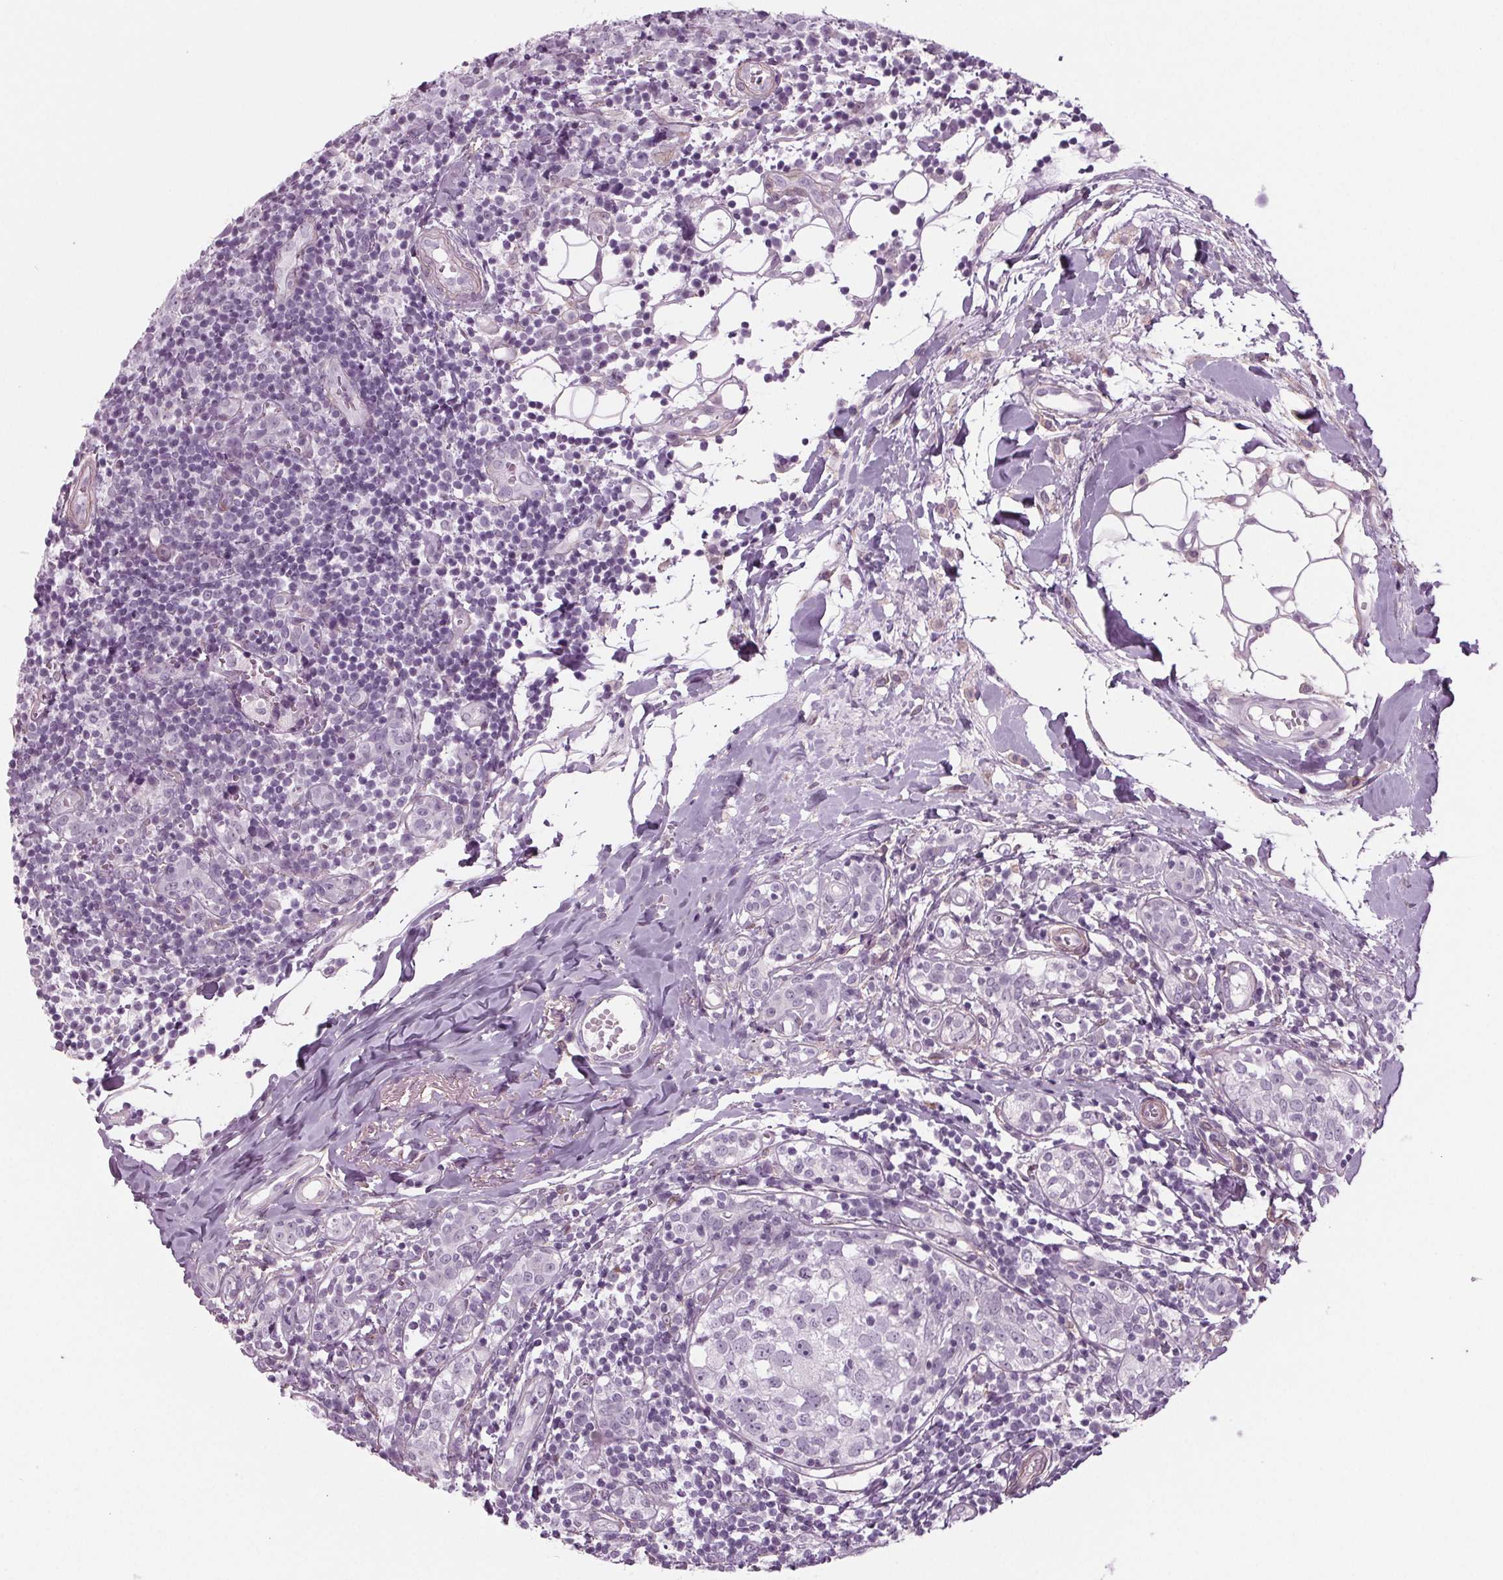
{"staining": {"intensity": "negative", "quantity": "none", "location": "none"}, "tissue": "breast cancer", "cell_type": "Tumor cells", "image_type": "cancer", "snomed": [{"axis": "morphology", "description": "Duct carcinoma"}, {"axis": "topography", "description": "Breast"}], "caption": "Protein analysis of breast cancer shows no significant positivity in tumor cells.", "gene": "BHLHE22", "patient": {"sex": "female", "age": 30}}